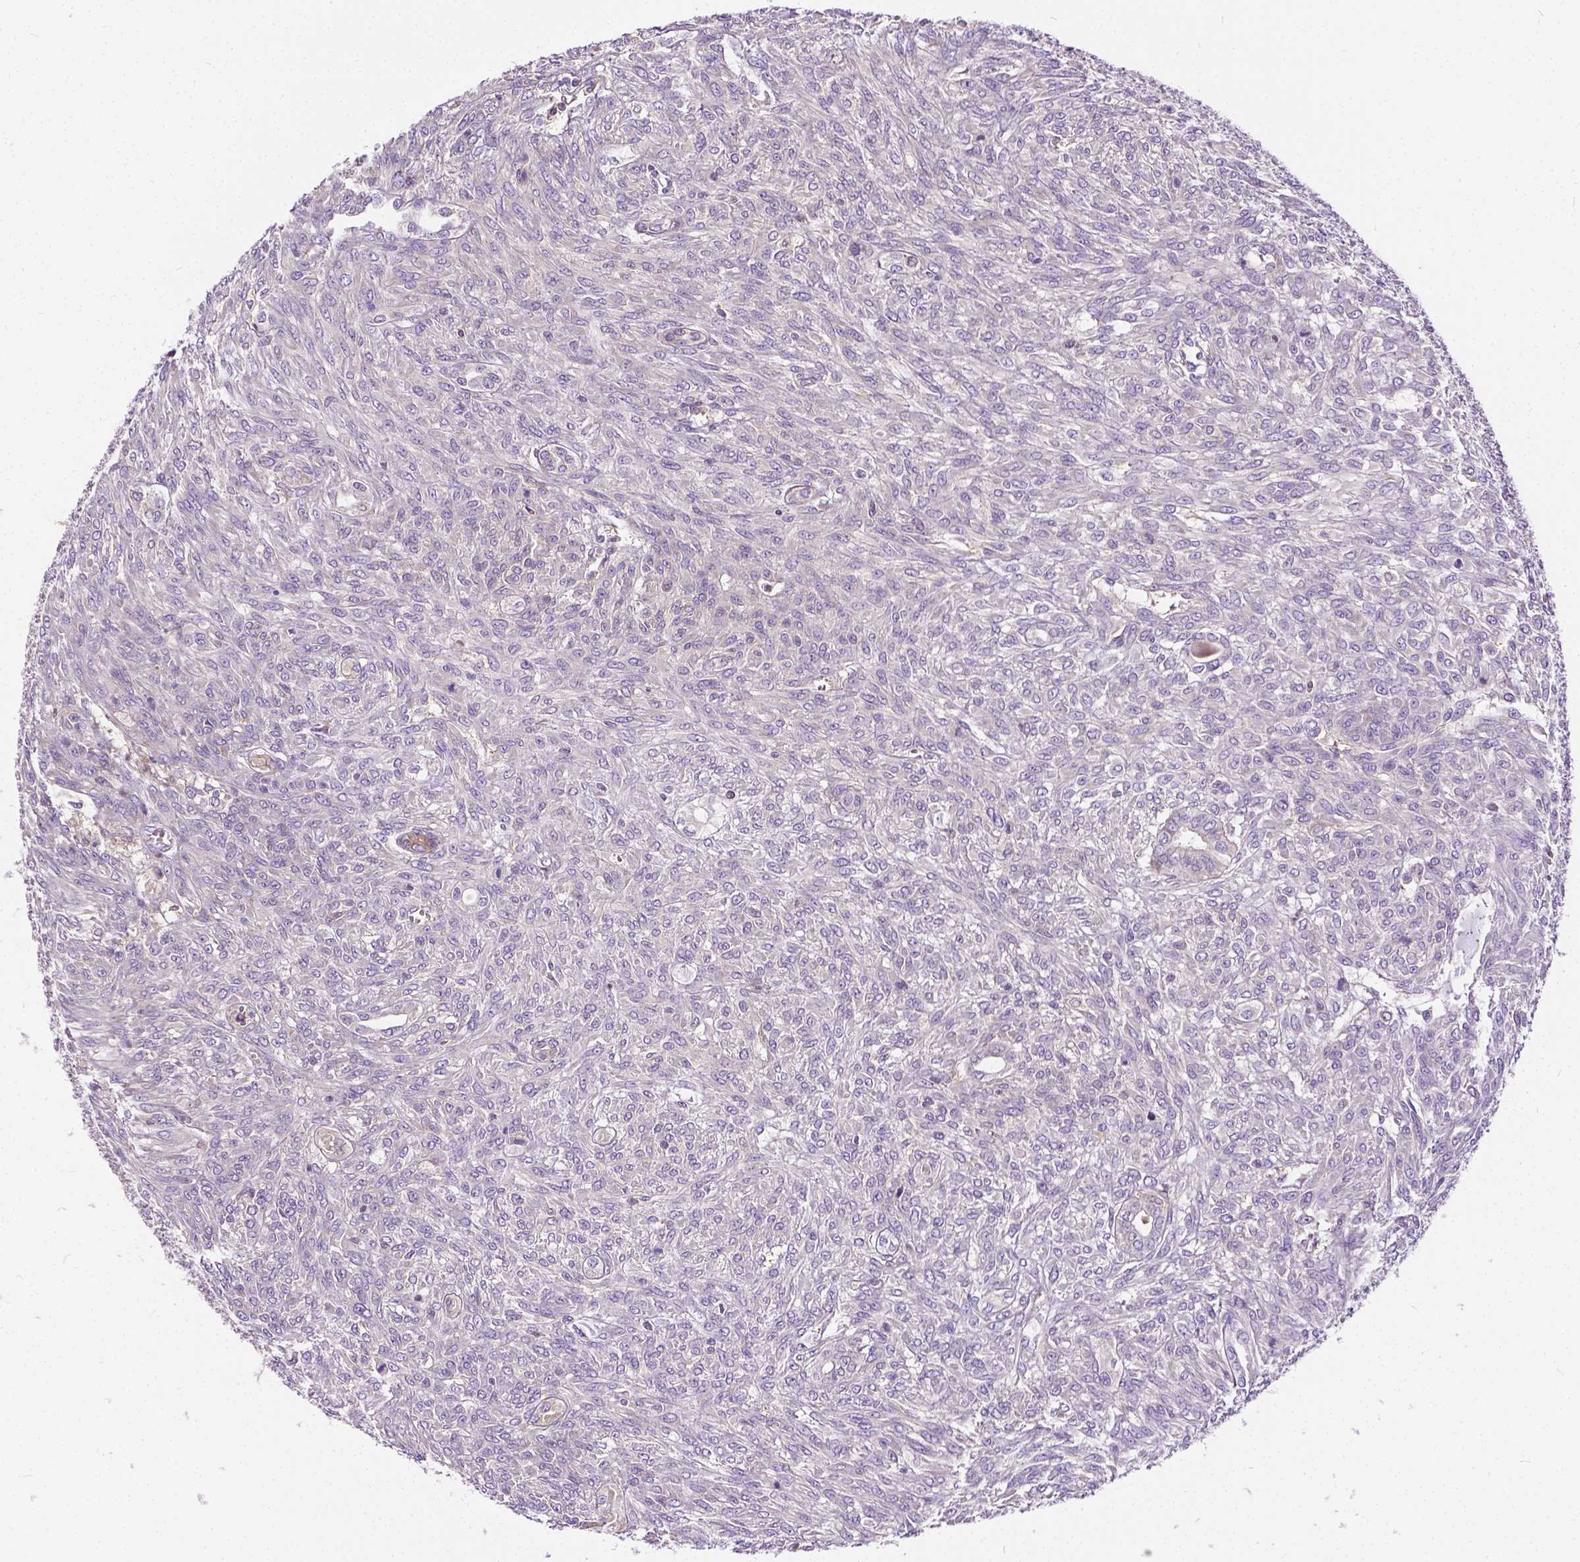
{"staining": {"intensity": "negative", "quantity": "none", "location": "none"}, "tissue": "renal cancer", "cell_type": "Tumor cells", "image_type": "cancer", "snomed": [{"axis": "morphology", "description": "Adenocarcinoma, NOS"}, {"axis": "topography", "description": "Kidney"}], "caption": "High magnification brightfield microscopy of renal cancer stained with DAB (3,3'-diaminobenzidine) (brown) and counterstained with hematoxylin (blue): tumor cells show no significant expression.", "gene": "CADM4", "patient": {"sex": "male", "age": 58}}